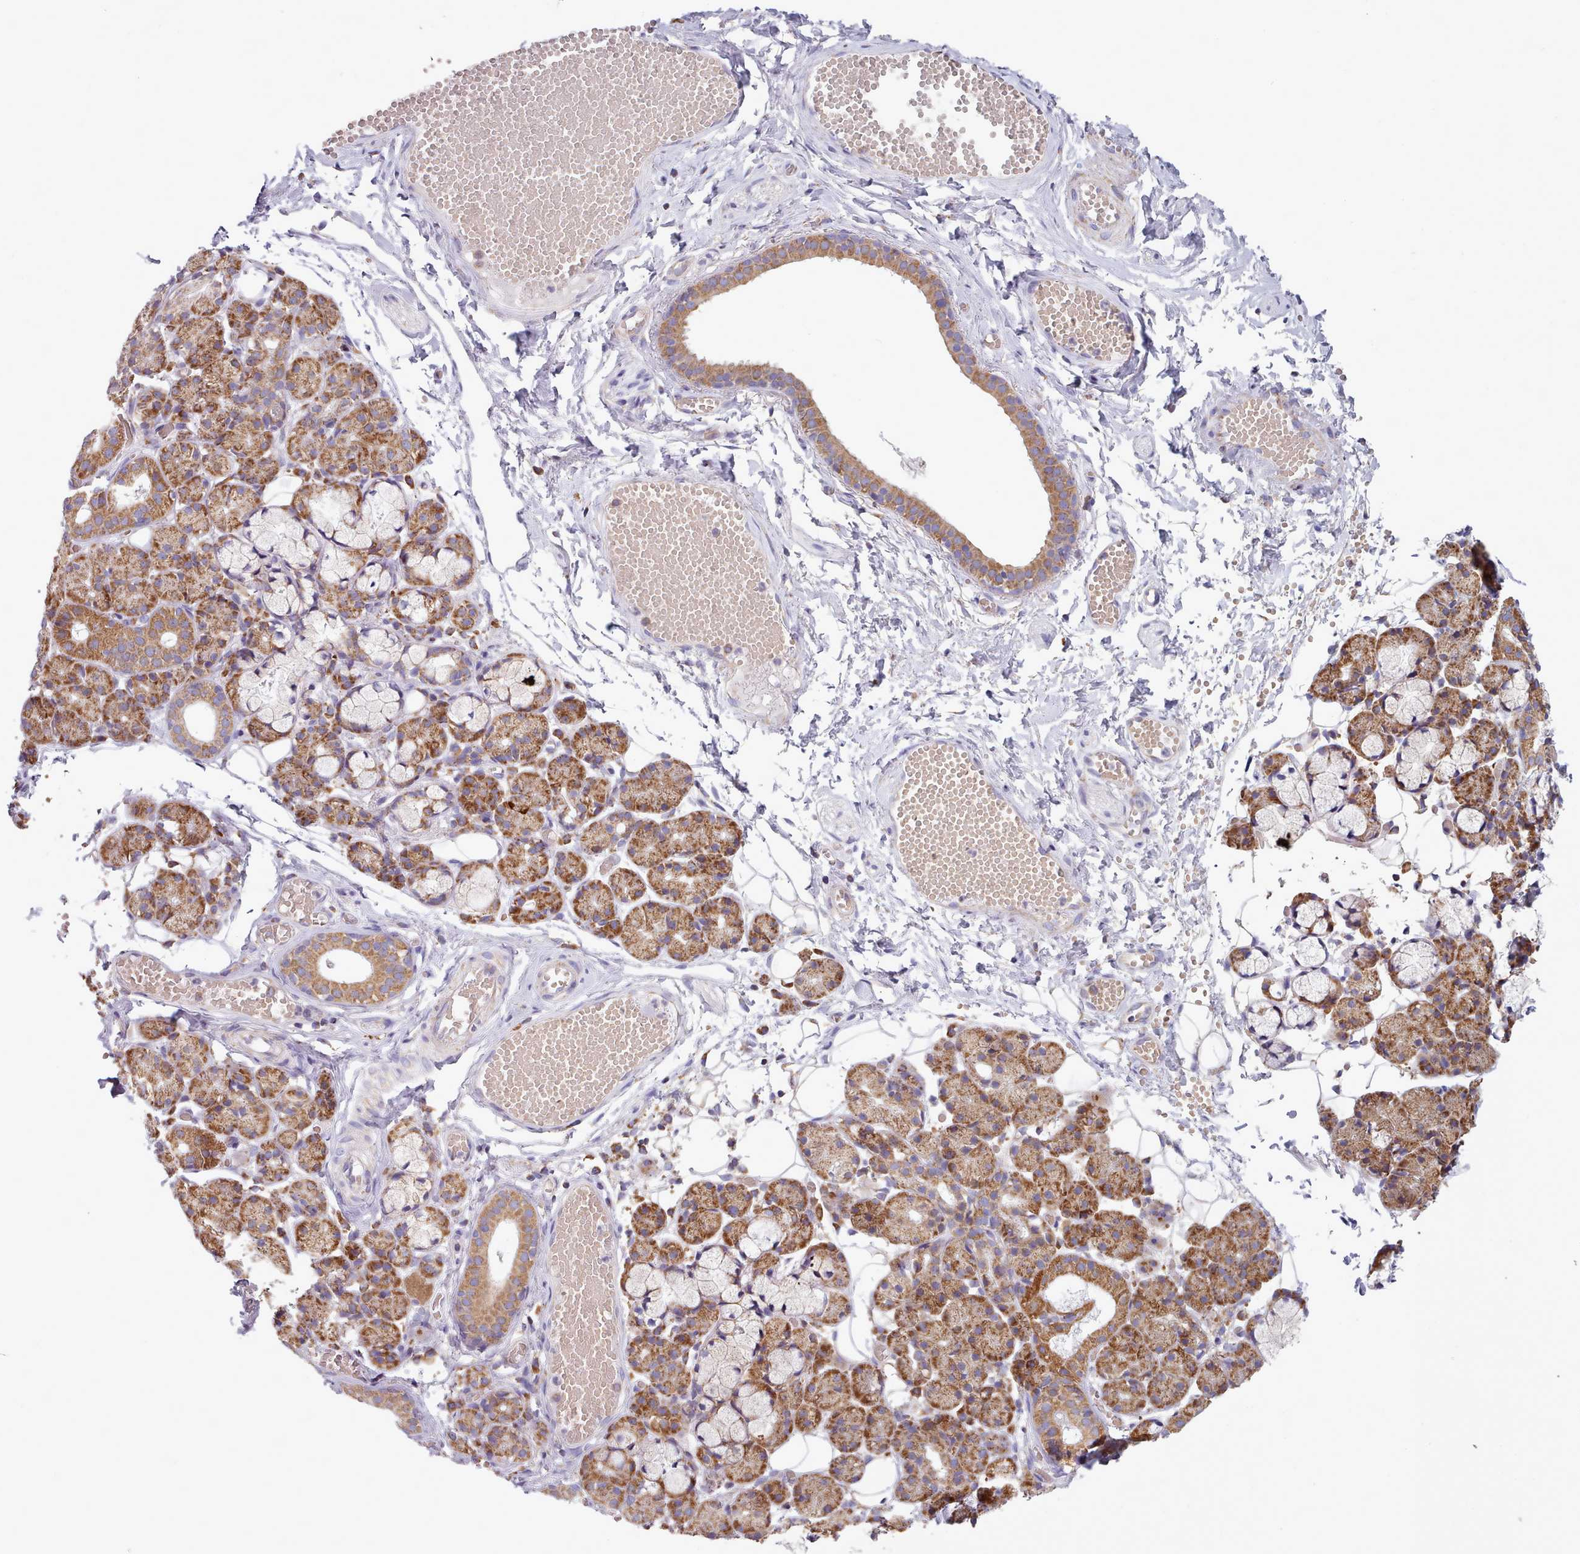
{"staining": {"intensity": "moderate", "quantity": ">75%", "location": "cytoplasmic/membranous"}, "tissue": "salivary gland", "cell_type": "Glandular cells", "image_type": "normal", "snomed": [{"axis": "morphology", "description": "Normal tissue, NOS"}, {"axis": "topography", "description": "Salivary gland"}], "caption": "An IHC photomicrograph of normal tissue is shown. Protein staining in brown labels moderate cytoplasmic/membranous positivity in salivary gland within glandular cells. The protein of interest is shown in brown color, while the nuclei are stained blue.", "gene": "SRP54", "patient": {"sex": "male", "age": 63}}